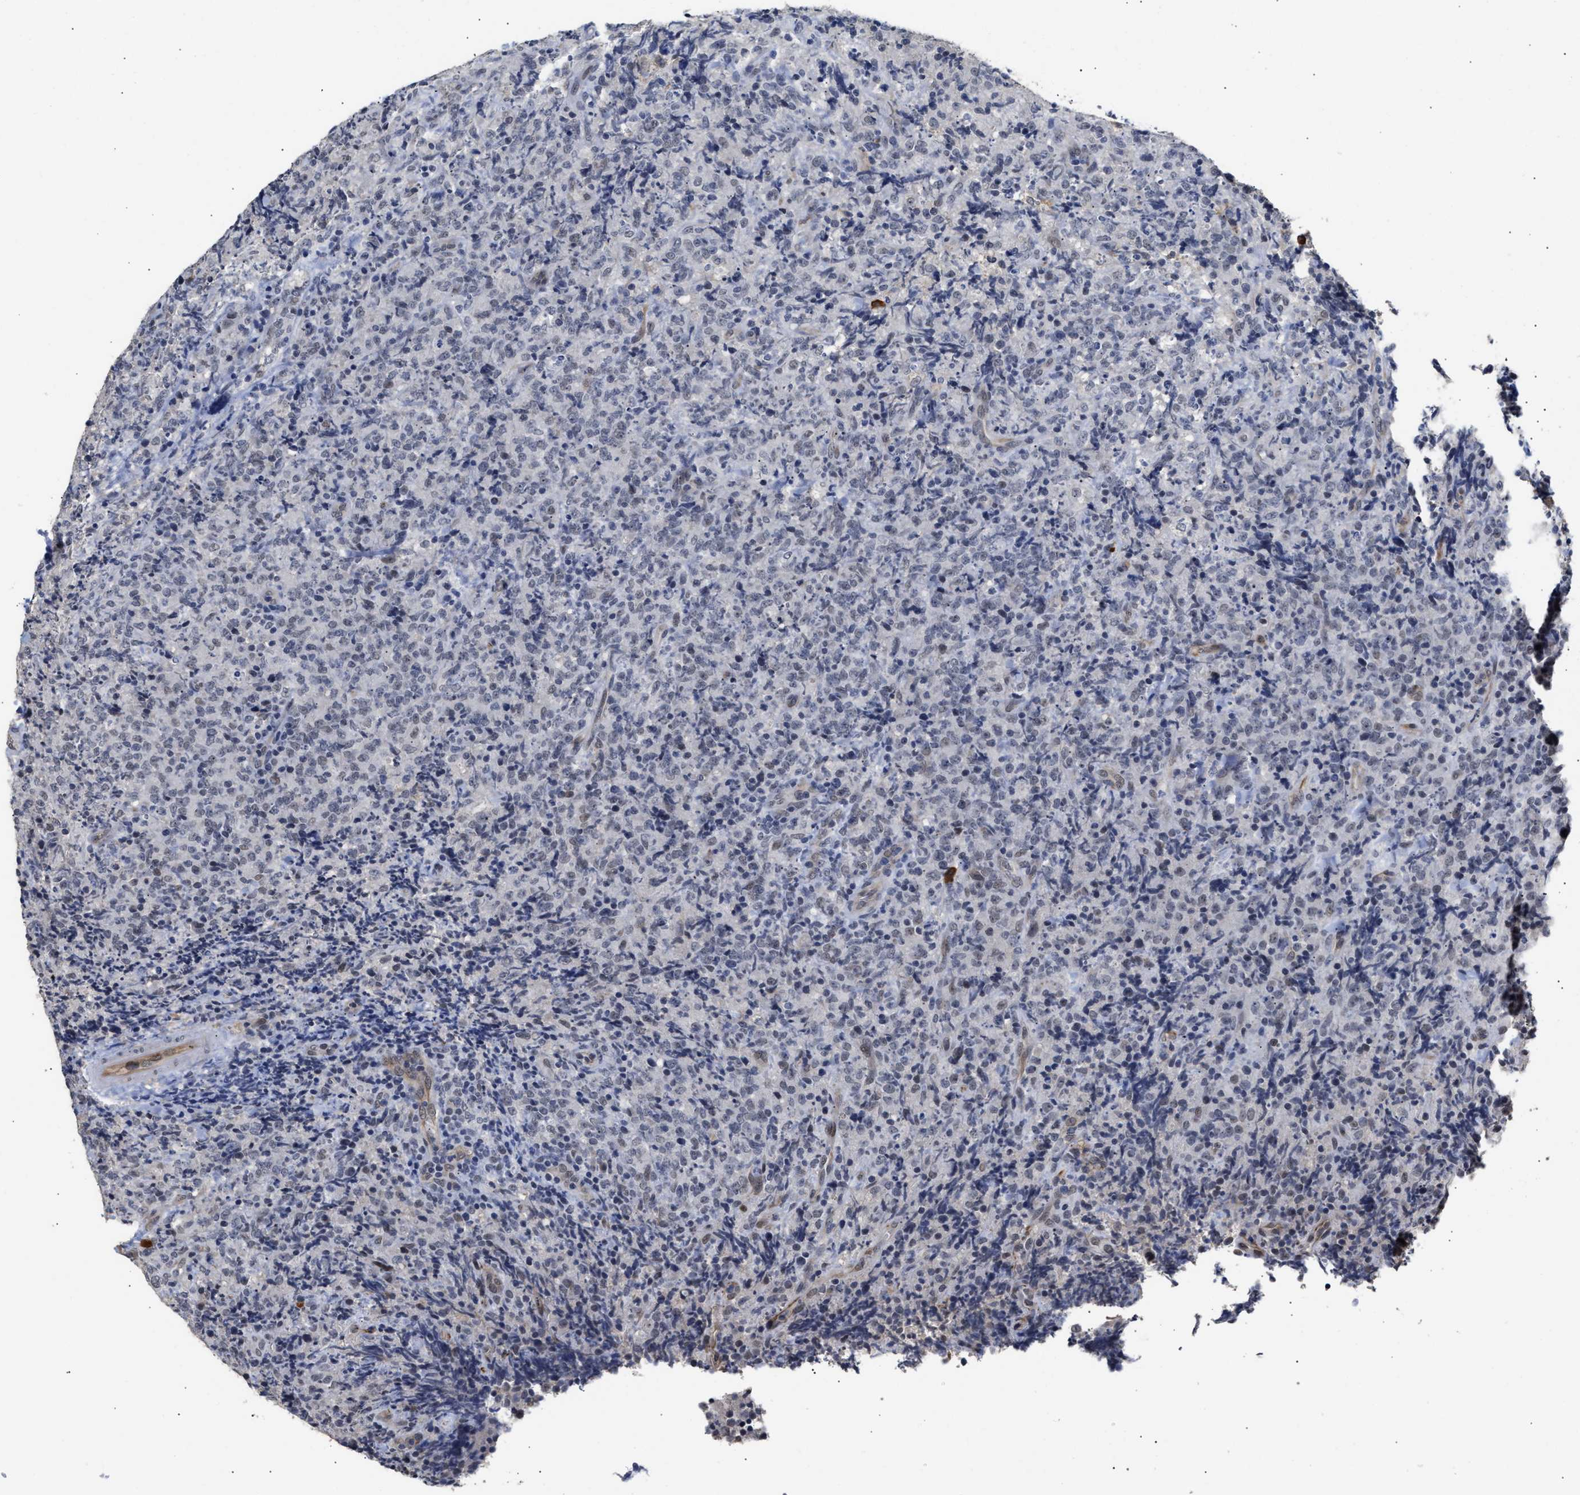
{"staining": {"intensity": "weak", "quantity": "<25%", "location": "nuclear"}, "tissue": "lymphoma", "cell_type": "Tumor cells", "image_type": "cancer", "snomed": [{"axis": "morphology", "description": "Malignant lymphoma, non-Hodgkin's type, High grade"}, {"axis": "topography", "description": "Tonsil"}], "caption": "This is an immunohistochemistry (IHC) image of lymphoma. There is no staining in tumor cells.", "gene": "AHNAK2", "patient": {"sex": "female", "age": 36}}